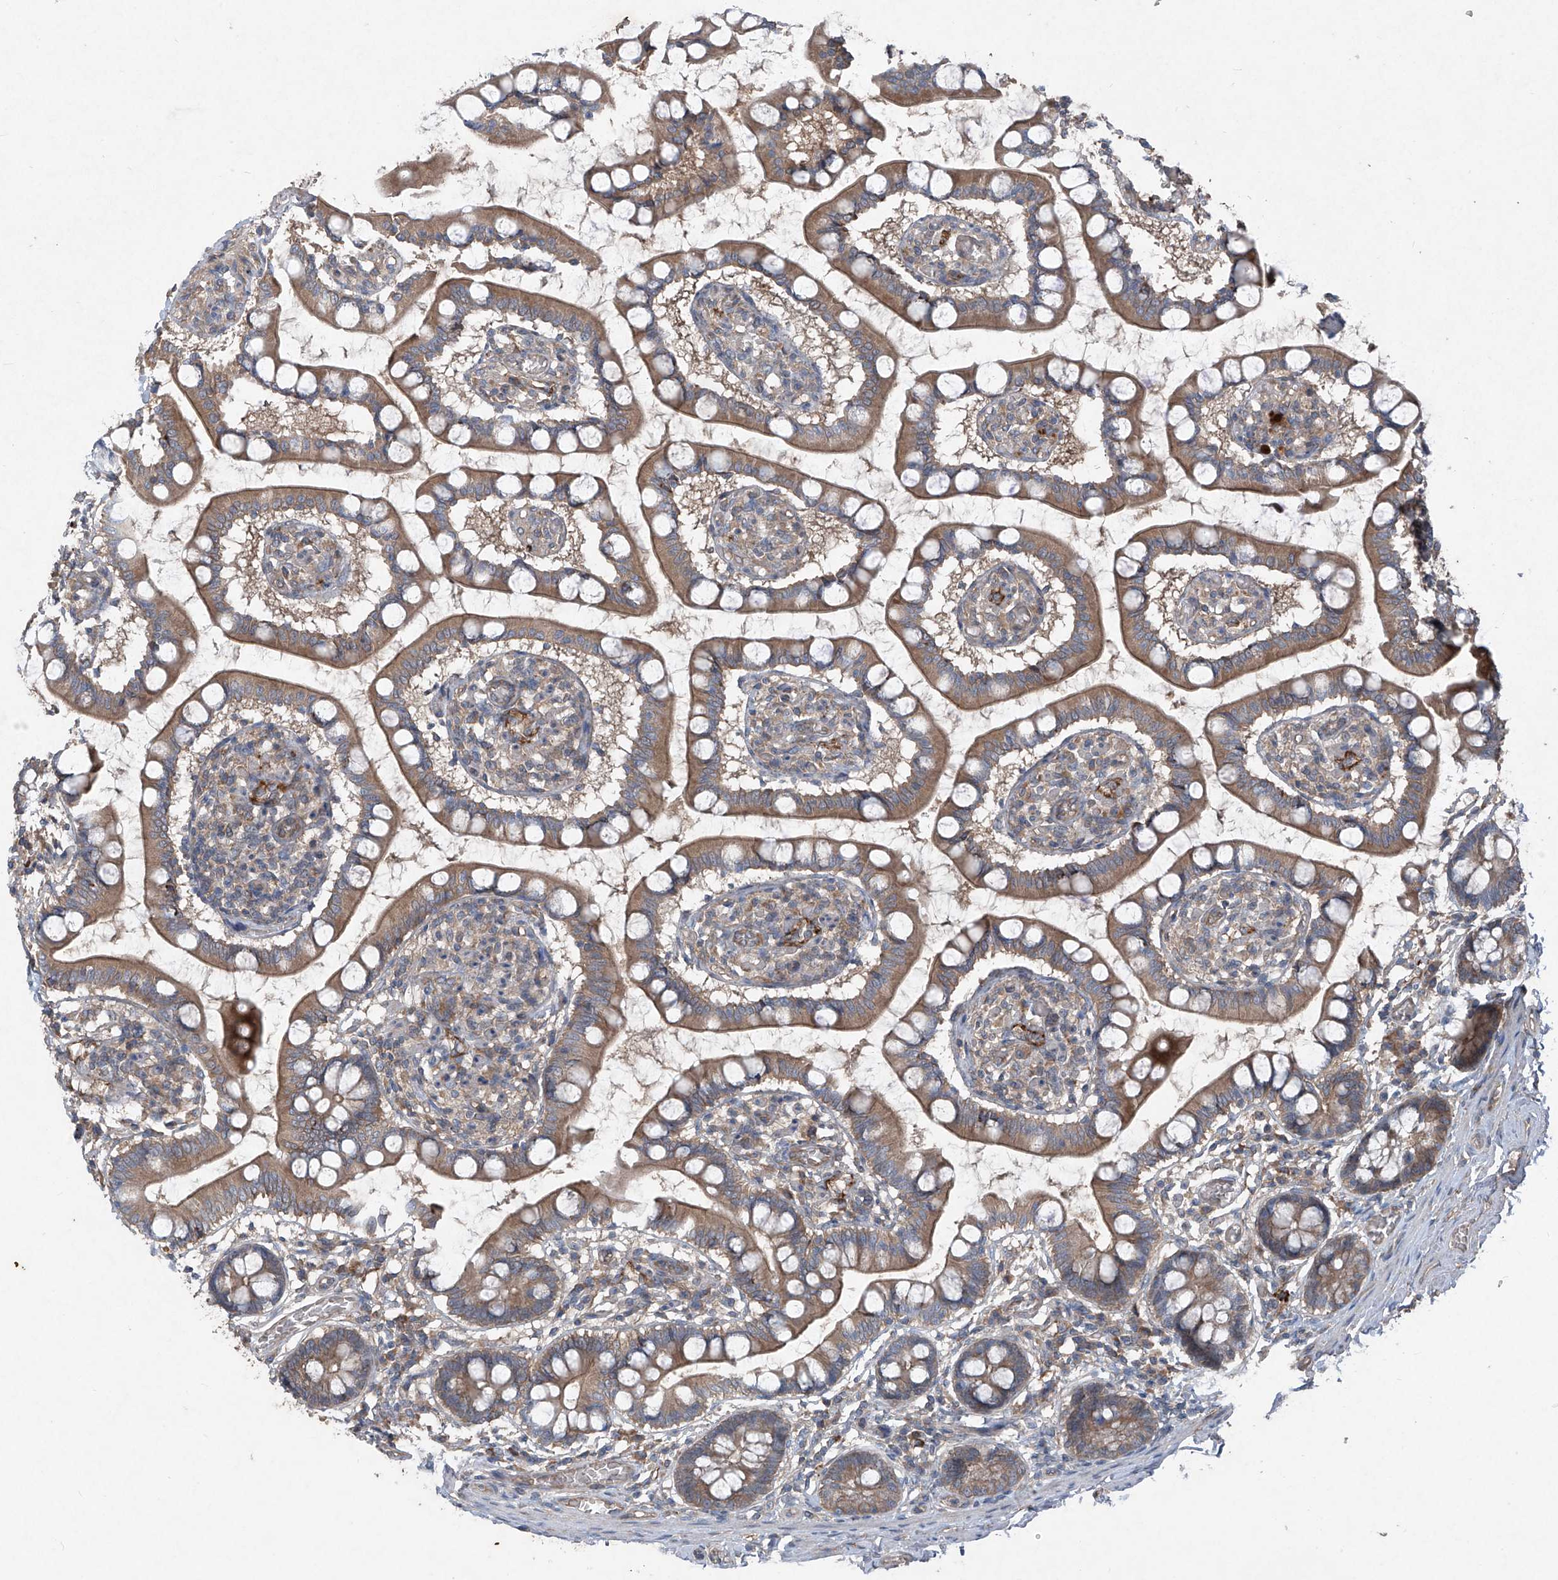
{"staining": {"intensity": "moderate", "quantity": ">75%", "location": "cytoplasmic/membranous"}, "tissue": "small intestine", "cell_type": "Glandular cells", "image_type": "normal", "snomed": [{"axis": "morphology", "description": "Normal tissue, NOS"}, {"axis": "topography", "description": "Small intestine"}], "caption": "Immunohistochemical staining of unremarkable human small intestine demonstrates medium levels of moderate cytoplasmic/membranous positivity in about >75% of glandular cells.", "gene": "FOXRED2", "patient": {"sex": "male", "age": 52}}